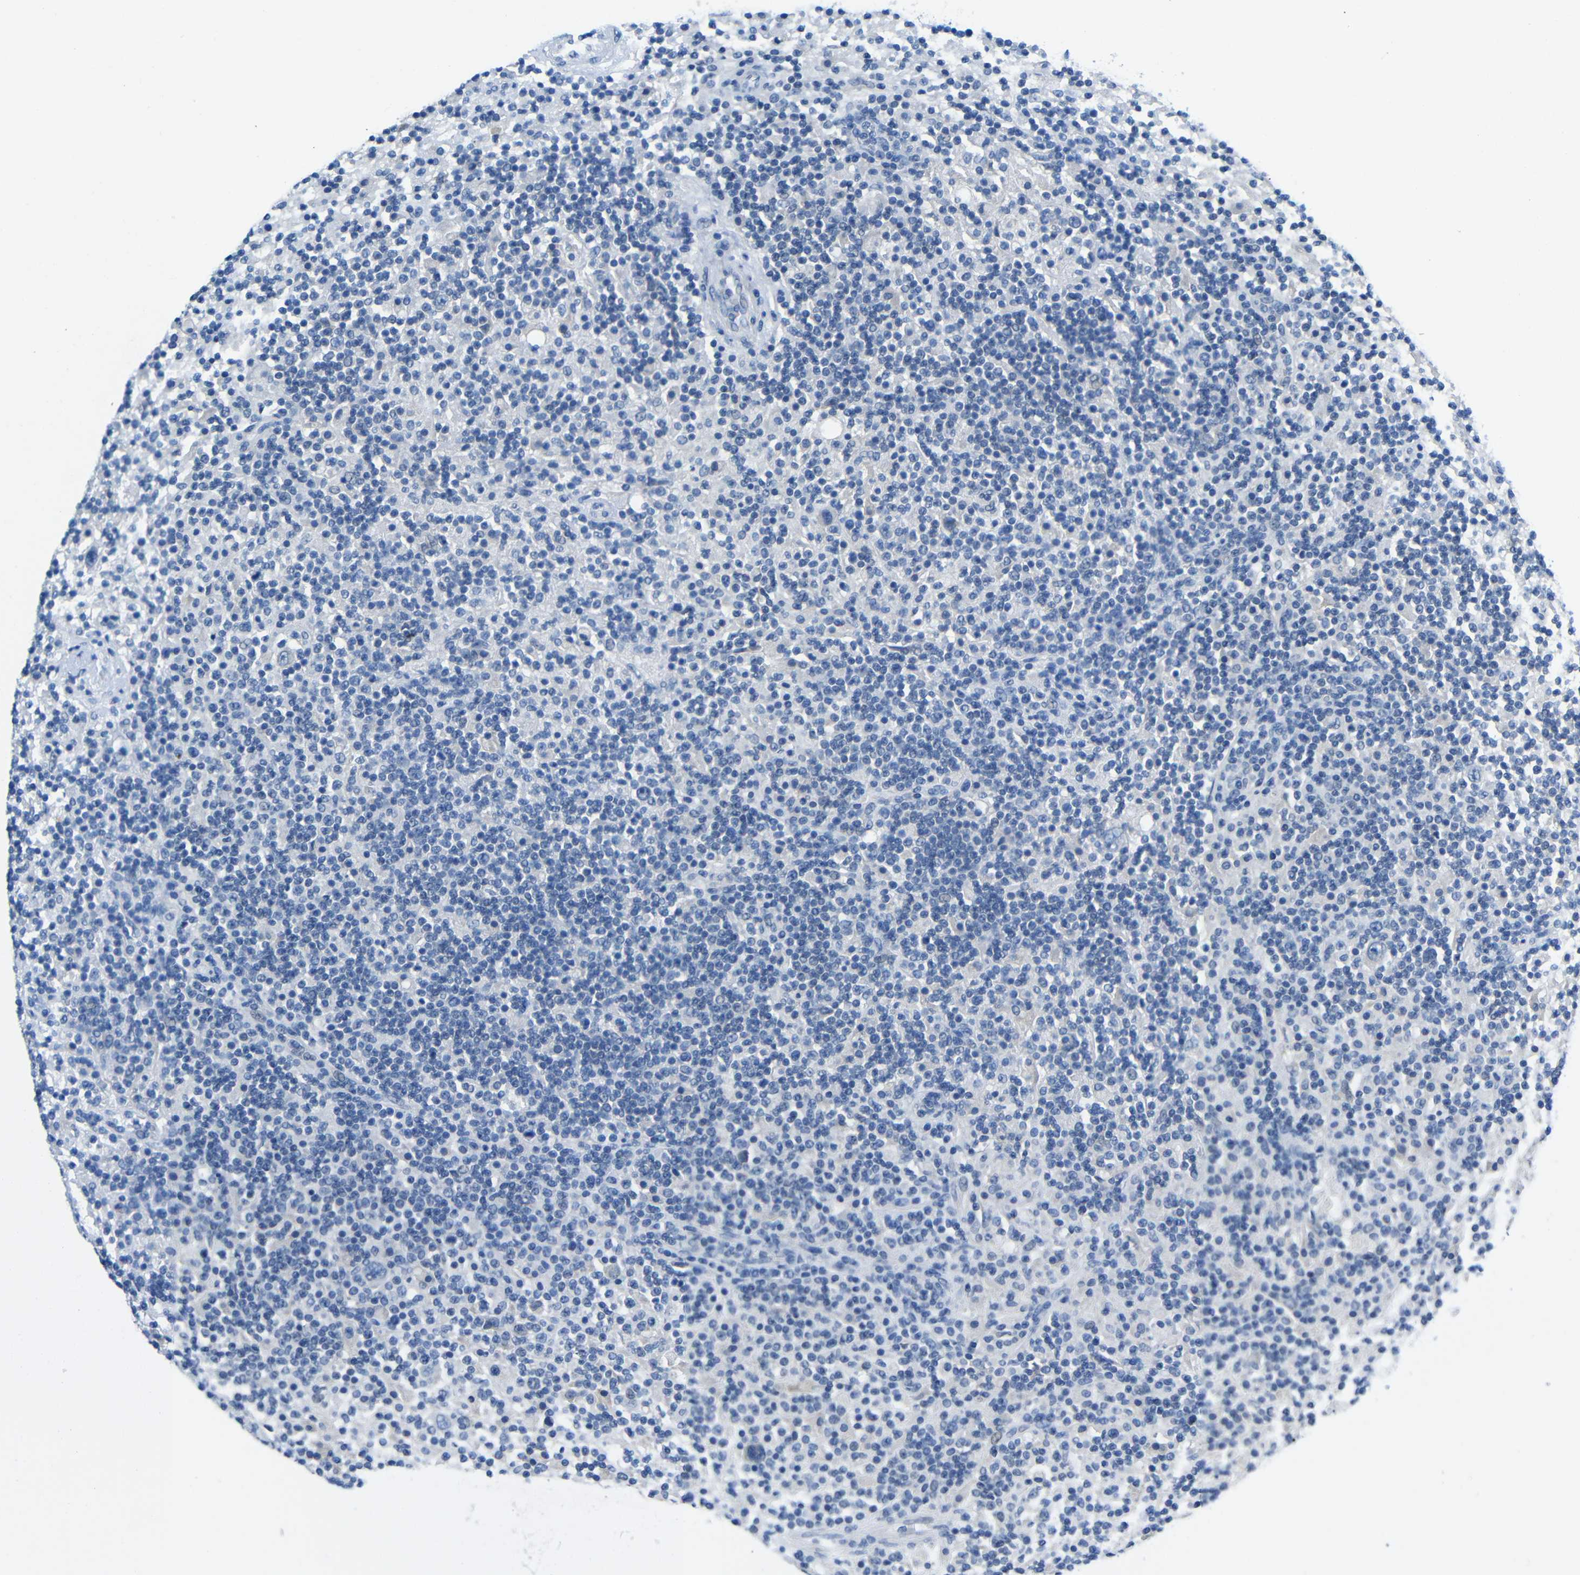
{"staining": {"intensity": "negative", "quantity": "none", "location": "none"}, "tissue": "lymphoma", "cell_type": "Tumor cells", "image_type": "cancer", "snomed": [{"axis": "morphology", "description": "Hodgkin's disease, NOS"}, {"axis": "topography", "description": "Lymph node"}], "caption": "There is no significant expression in tumor cells of Hodgkin's disease.", "gene": "NEGR1", "patient": {"sex": "male", "age": 70}}